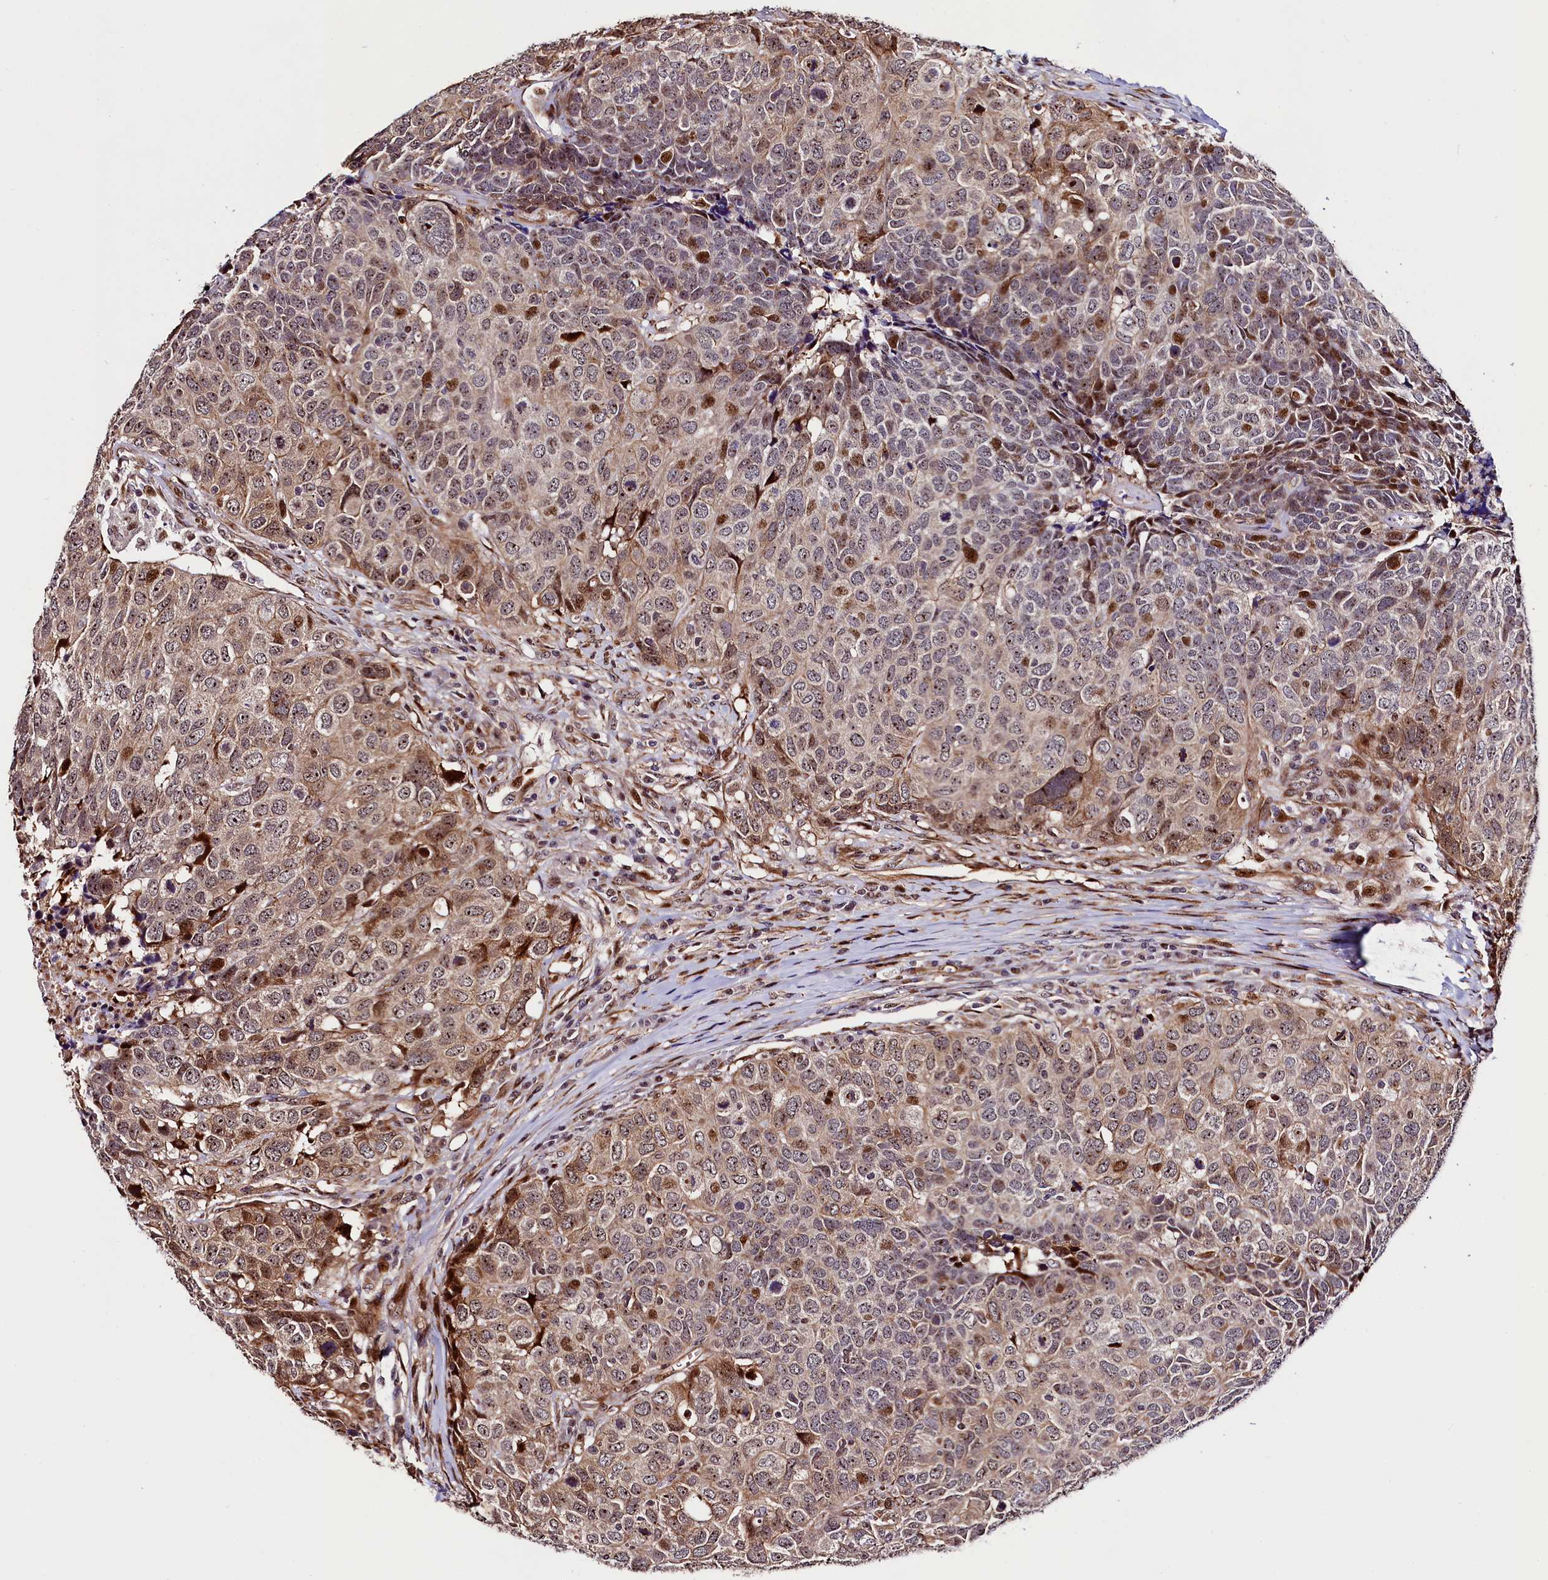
{"staining": {"intensity": "moderate", "quantity": "25%-75%", "location": "cytoplasmic/membranous,nuclear"}, "tissue": "head and neck cancer", "cell_type": "Tumor cells", "image_type": "cancer", "snomed": [{"axis": "morphology", "description": "Squamous cell carcinoma, NOS"}, {"axis": "topography", "description": "Head-Neck"}], "caption": "Brown immunohistochemical staining in squamous cell carcinoma (head and neck) reveals moderate cytoplasmic/membranous and nuclear expression in about 25%-75% of tumor cells. The protein of interest is shown in brown color, while the nuclei are stained blue.", "gene": "TRMT112", "patient": {"sex": "male", "age": 66}}